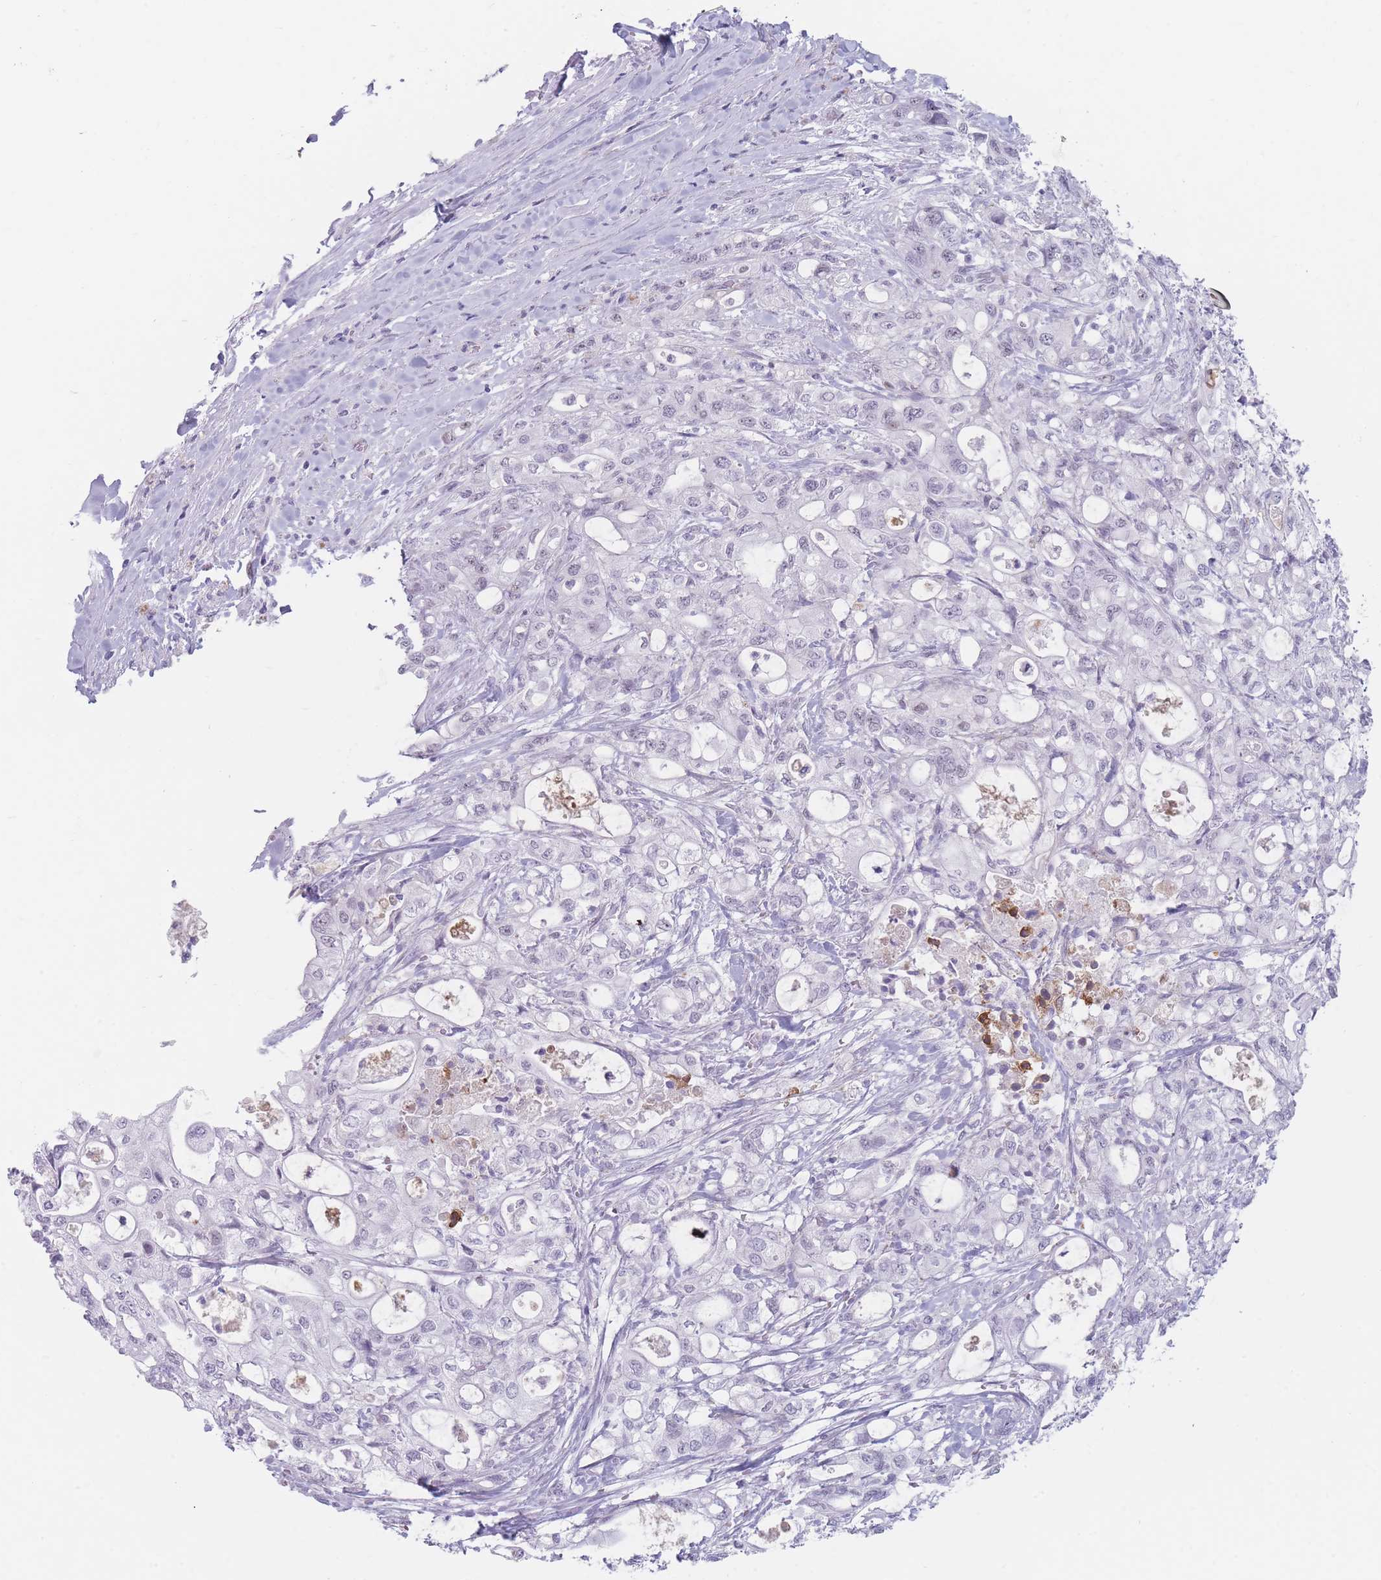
{"staining": {"intensity": "negative", "quantity": "none", "location": "none"}, "tissue": "pancreatic cancer", "cell_type": "Tumor cells", "image_type": "cancer", "snomed": [{"axis": "morphology", "description": "Adenocarcinoma, NOS"}, {"axis": "topography", "description": "Pancreas"}], "caption": "IHC image of human adenocarcinoma (pancreatic) stained for a protein (brown), which displays no expression in tumor cells.", "gene": "IFNA6", "patient": {"sex": "male", "age": 79}}